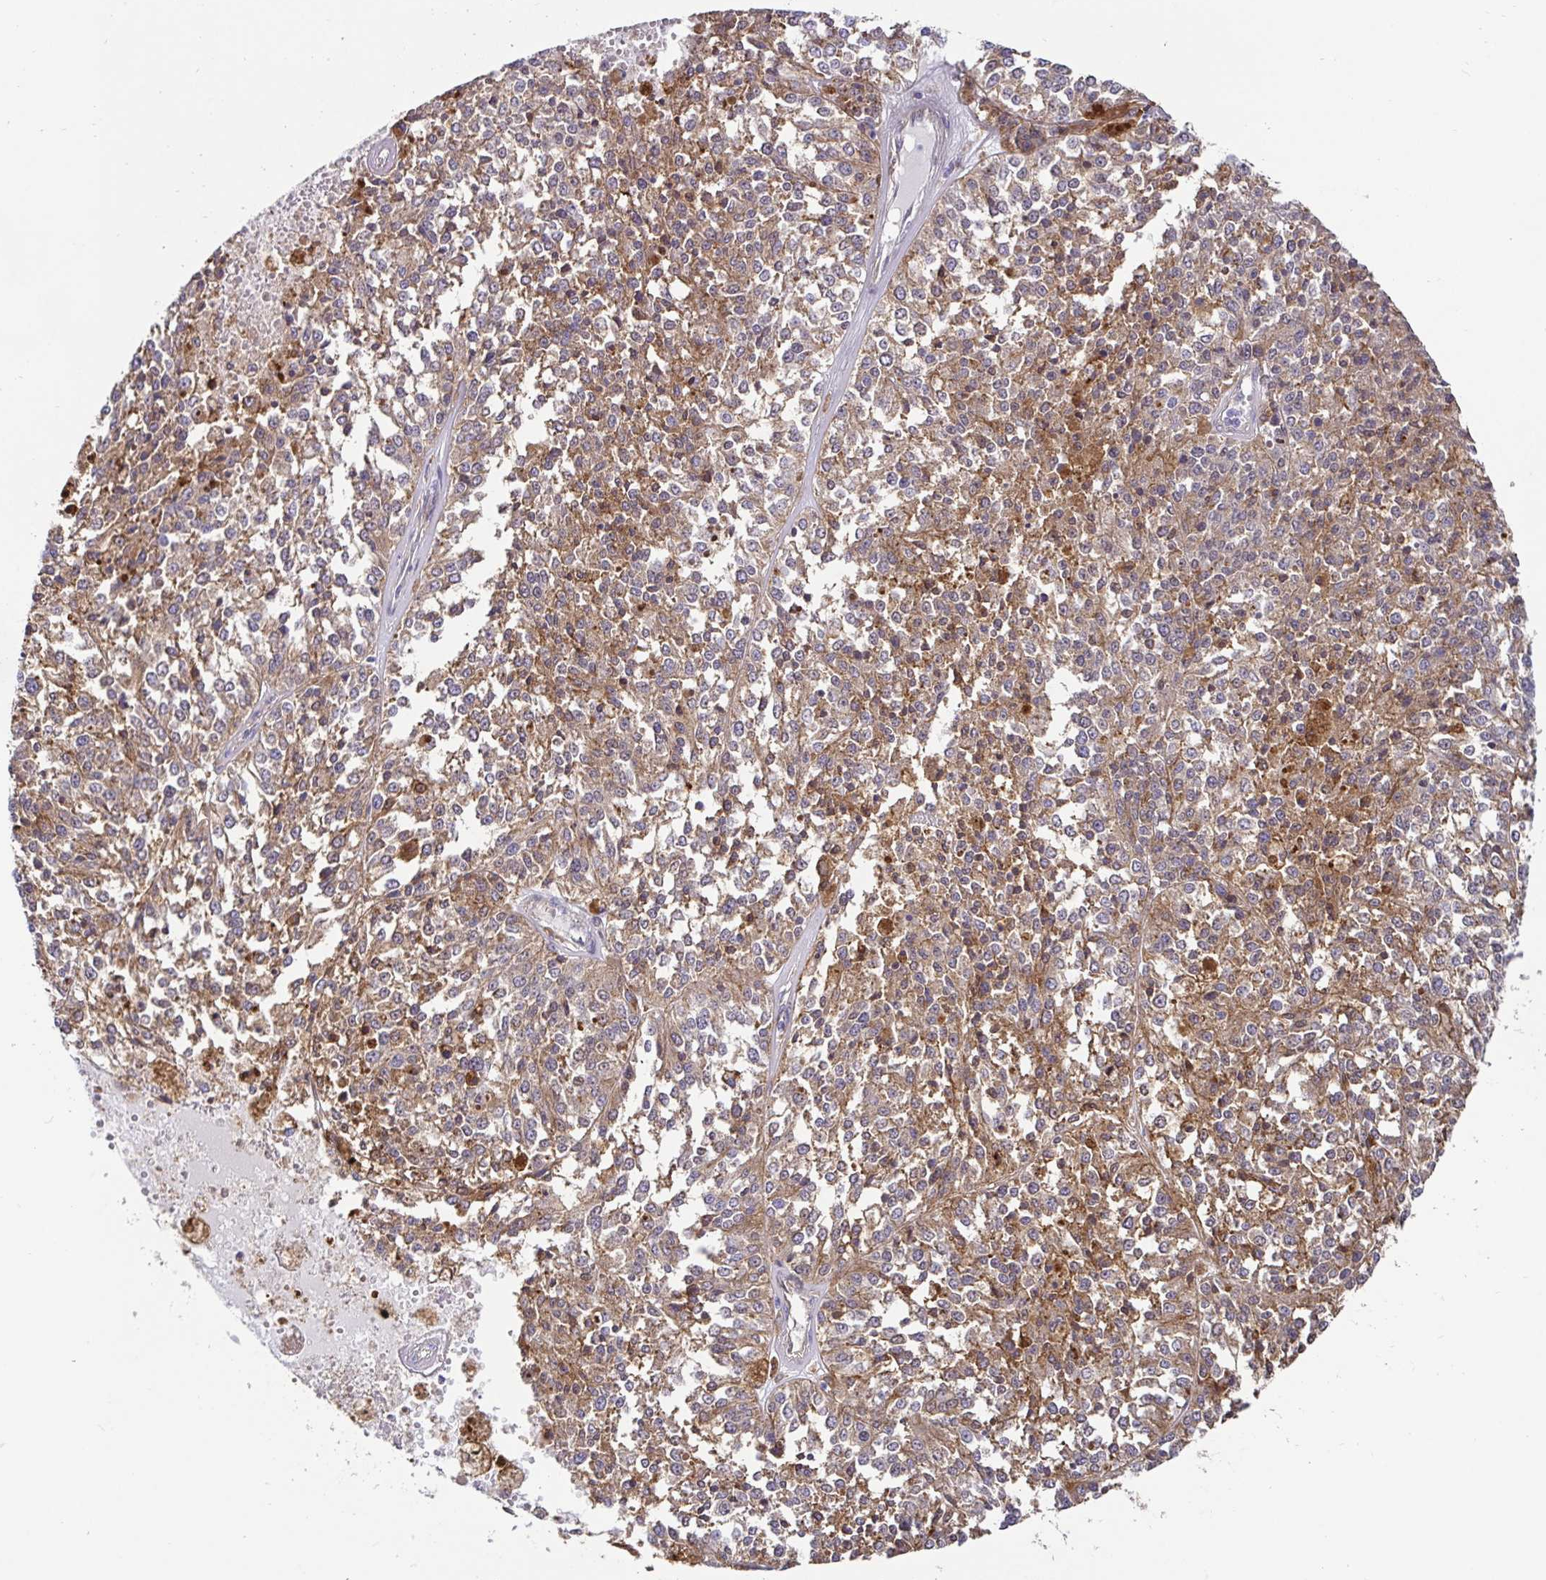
{"staining": {"intensity": "moderate", "quantity": ">75%", "location": "cytoplasmic/membranous"}, "tissue": "melanoma", "cell_type": "Tumor cells", "image_type": "cancer", "snomed": [{"axis": "morphology", "description": "Malignant melanoma, Metastatic site"}, {"axis": "topography", "description": "Lymph node"}], "caption": "Malignant melanoma (metastatic site) was stained to show a protein in brown. There is medium levels of moderate cytoplasmic/membranous expression in about >75% of tumor cells.", "gene": "ANXA2", "patient": {"sex": "female", "age": 64}}